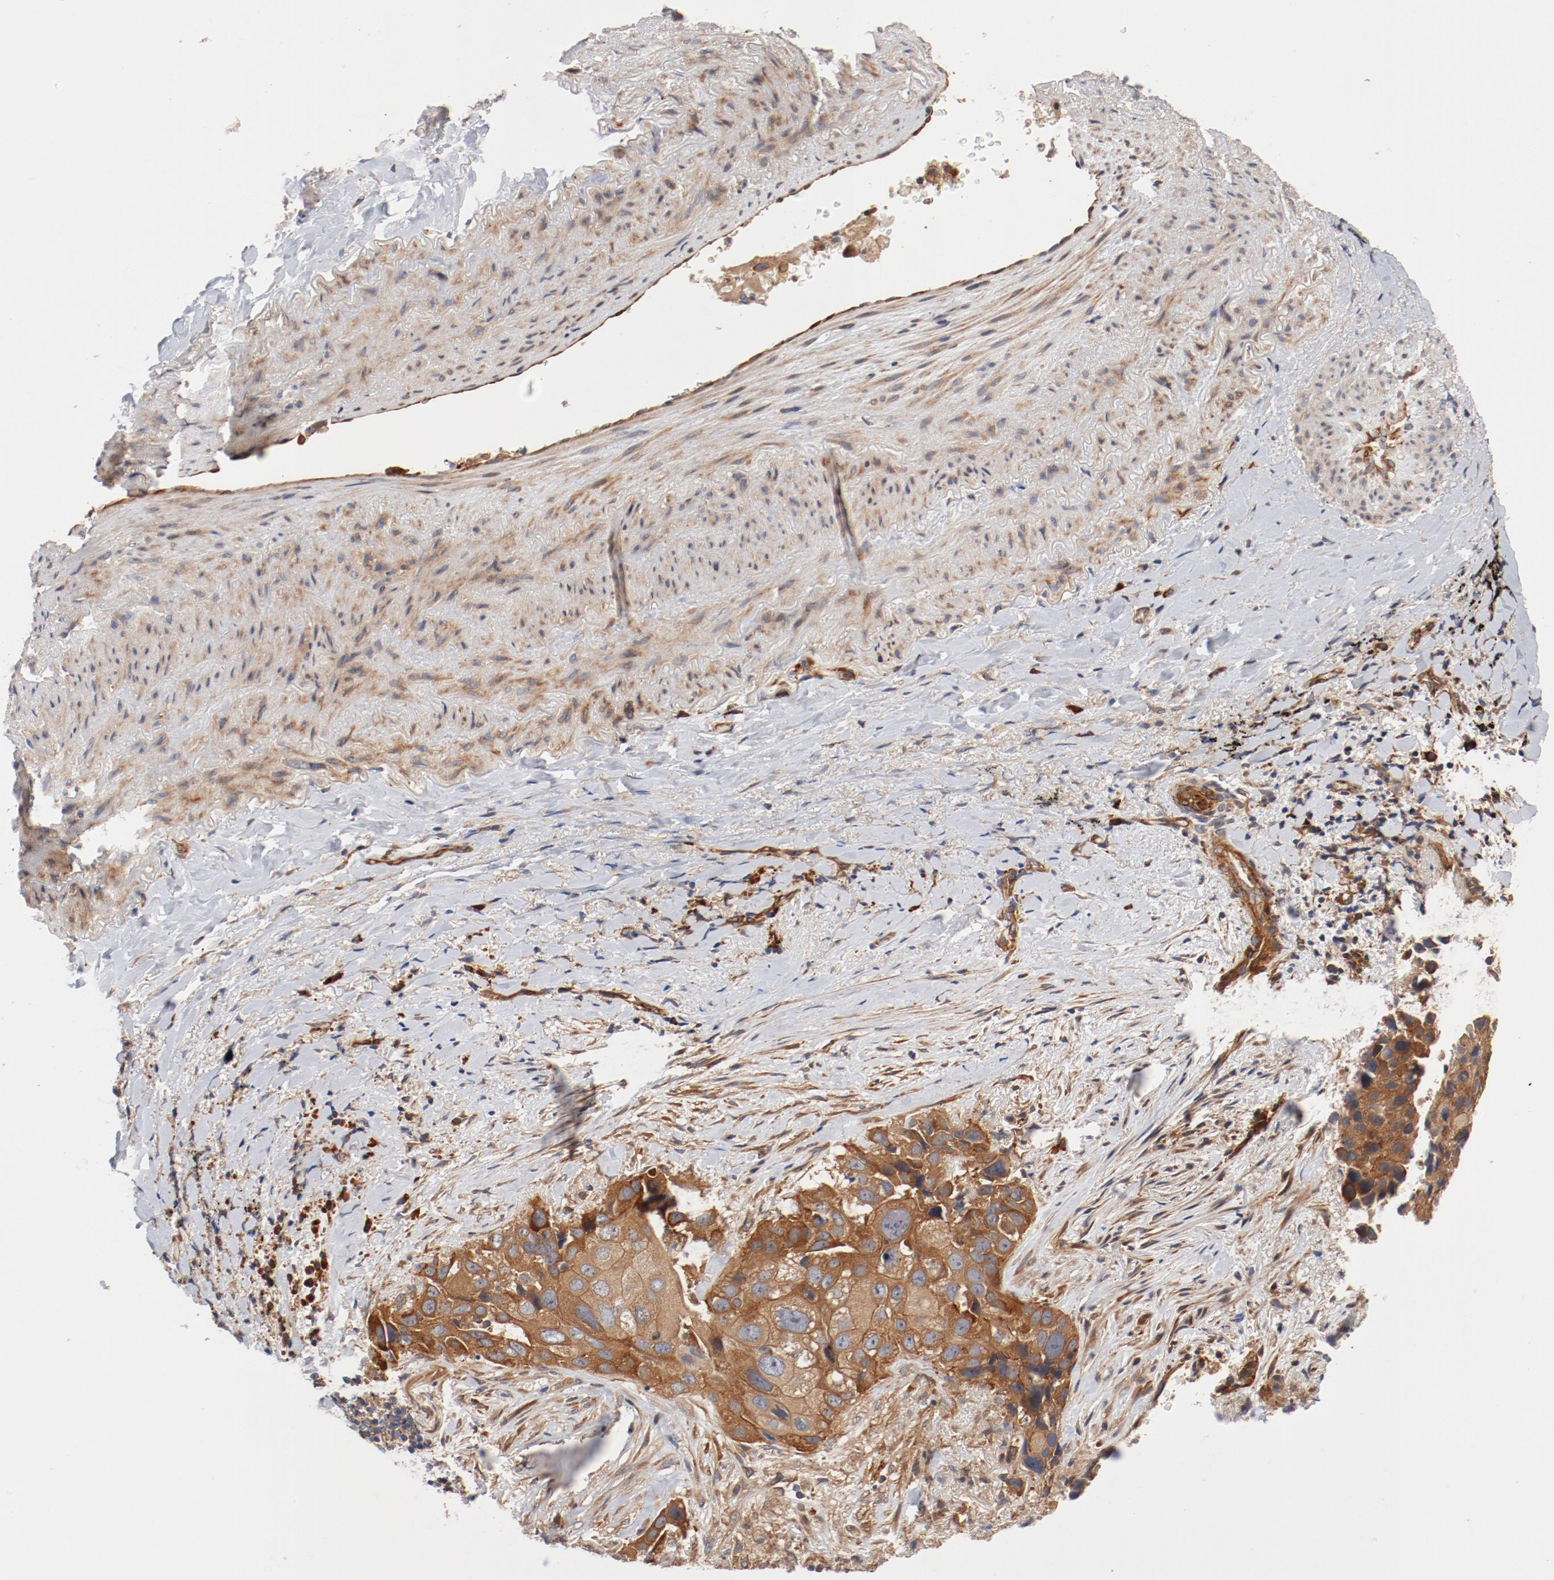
{"staining": {"intensity": "moderate", "quantity": ">75%", "location": "cytoplasmic/membranous"}, "tissue": "lung cancer", "cell_type": "Tumor cells", "image_type": "cancer", "snomed": [{"axis": "morphology", "description": "Squamous cell carcinoma, NOS"}, {"axis": "topography", "description": "Lung"}], "caption": "DAB immunohistochemical staining of human lung cancer exhibits moderate cytoplasmic/membranous protein expression in about >75% of tumor cells.", "gene": "PITPNM2", "patient": {"sex": "male", "age": 54}}